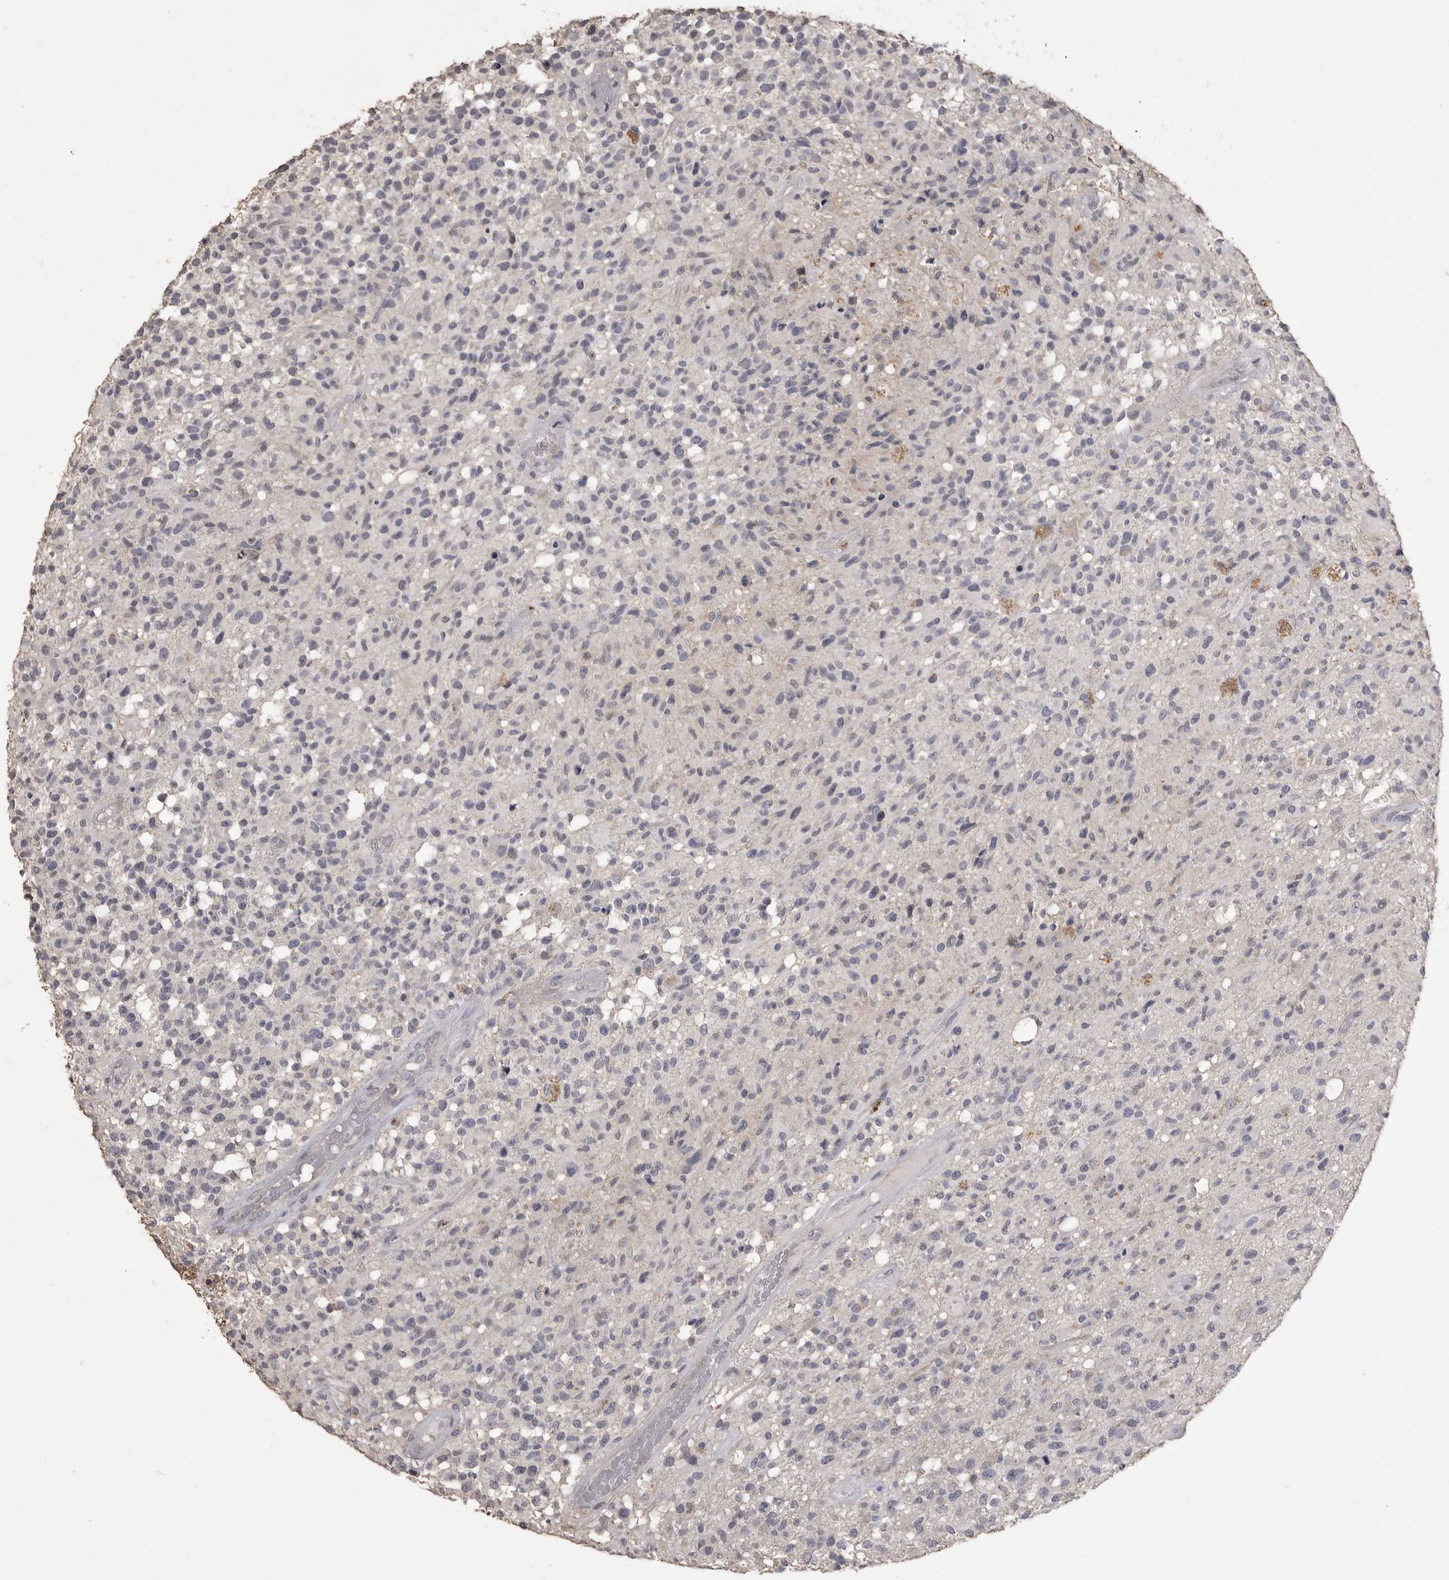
{"staining": {"intensity": "negative", "quantity": "none", "location": "none"}, "tissue": "glioma", "cell_type": "Tumor cells", "image_type": "cancer", "snomed": [{"axis": "morphology", "description": "Glioma, malignant, High grade"}, {"axis": "morphology", "description": "Glioblastoma, NOS"}, {"axis": "topography", "description": "Brain"}], "caption": "Glioma was stained to show a protein in brown. There is no significant positivity in tumor cells. (Stains: DAB immunohistochemistry with hematoxylin counter stain, Microscopy: brightfield microscopy at high magnification).", "gene": "MMP7", "patient": {"sex": "male", "age": 60}}